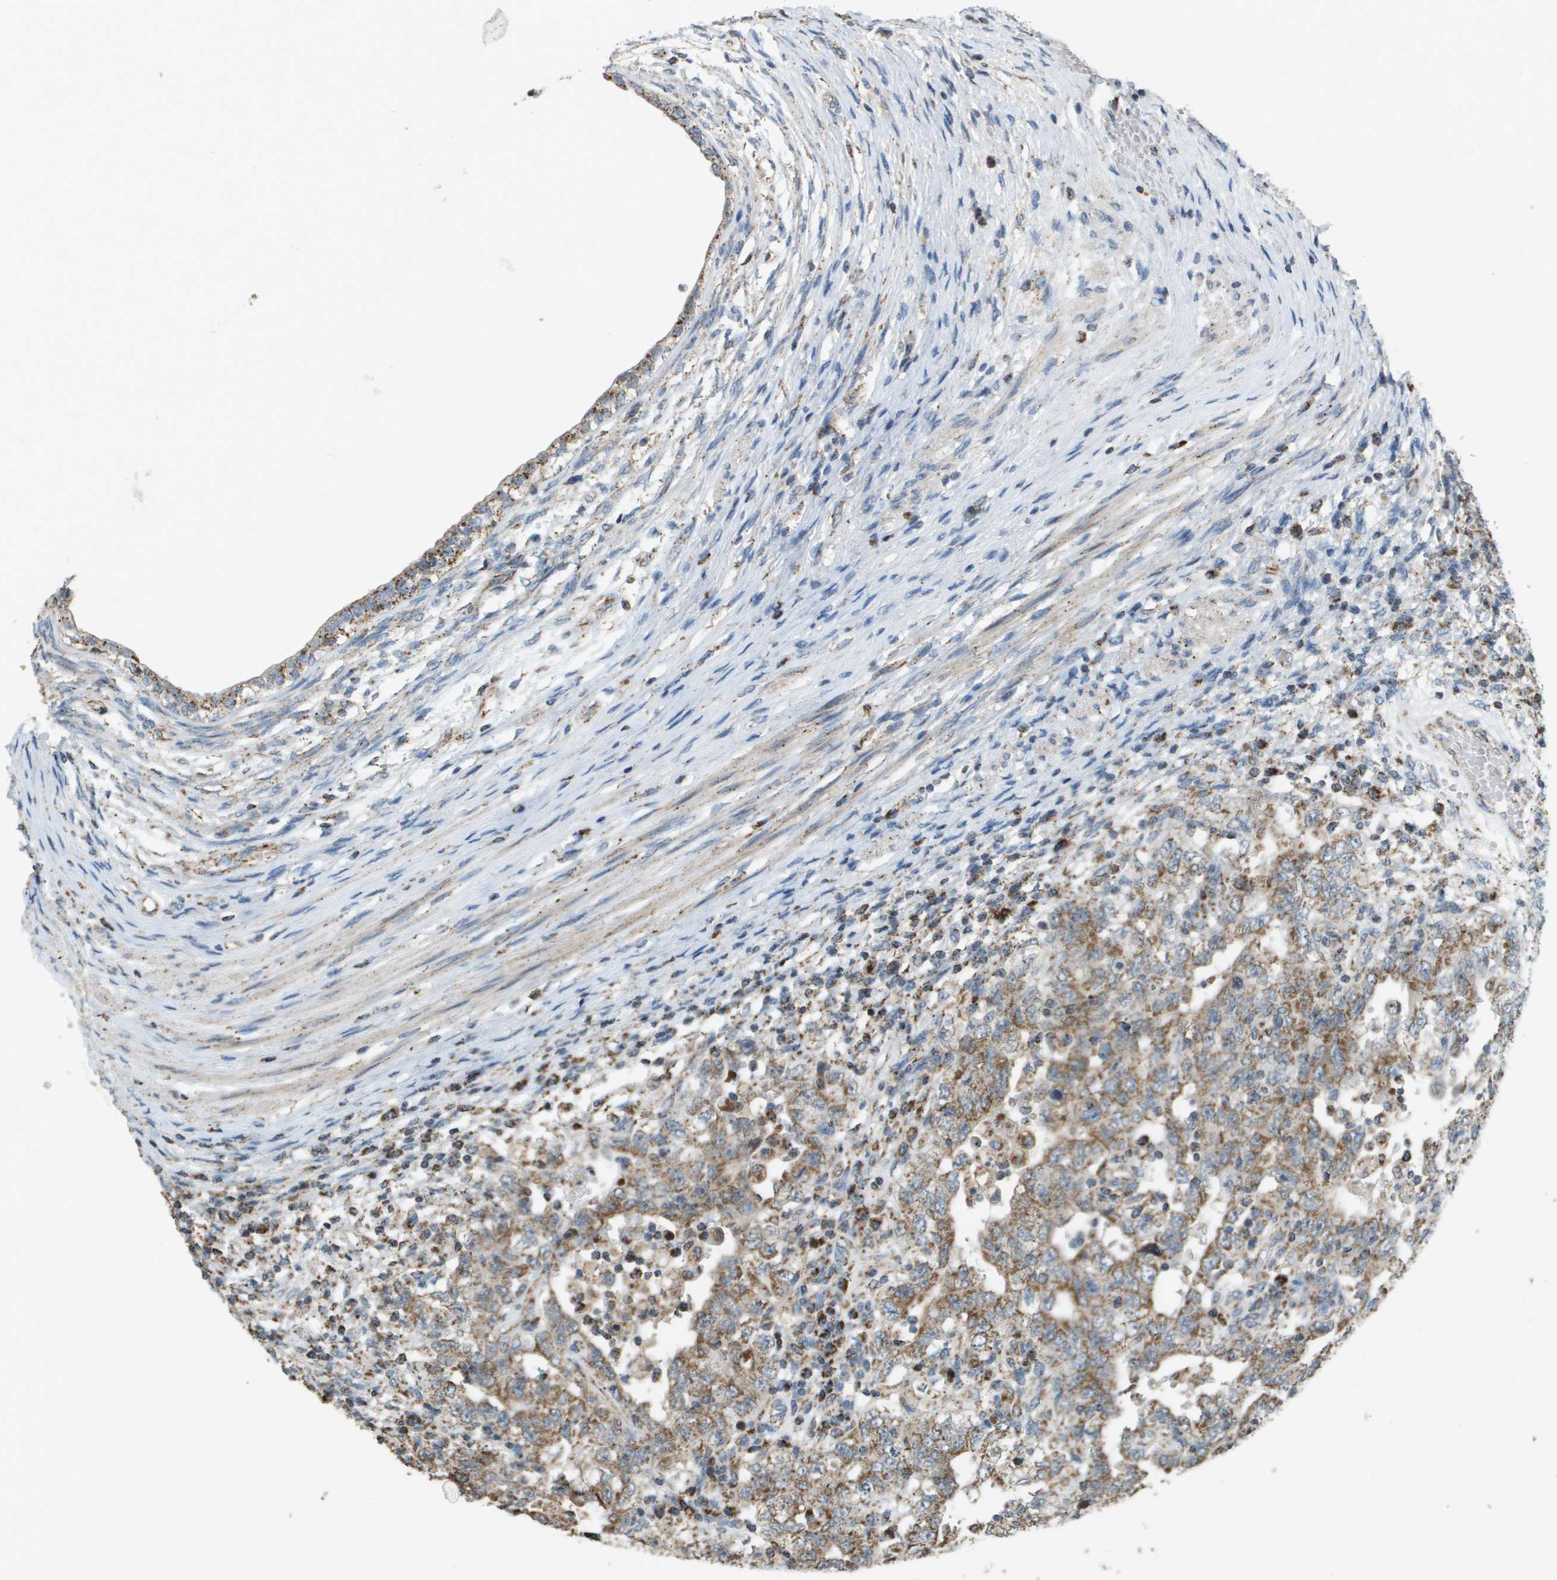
{"staining": {"intensity": "moderate", "quantity": "<25%", "location": "cytoplasmic/membranous"}, "tissue": "testis cancer", "cell_type": "Tumor cells", "image_type": "cancer", "snomed": [{"axis": "morphology", "description": "Carcinoma, Embryonal, NOS"}, {"axis": "topography", "description": "Testis"}], "caption": "Immunohistochemistry (DAB) staining of human embryonal carcinoma (testis) reveals moderate cytoplasmic/membranous protein positivity in about <25% of tumor cells.", "gene": "FH", "patient": {"sex": "male", "age": 26}}